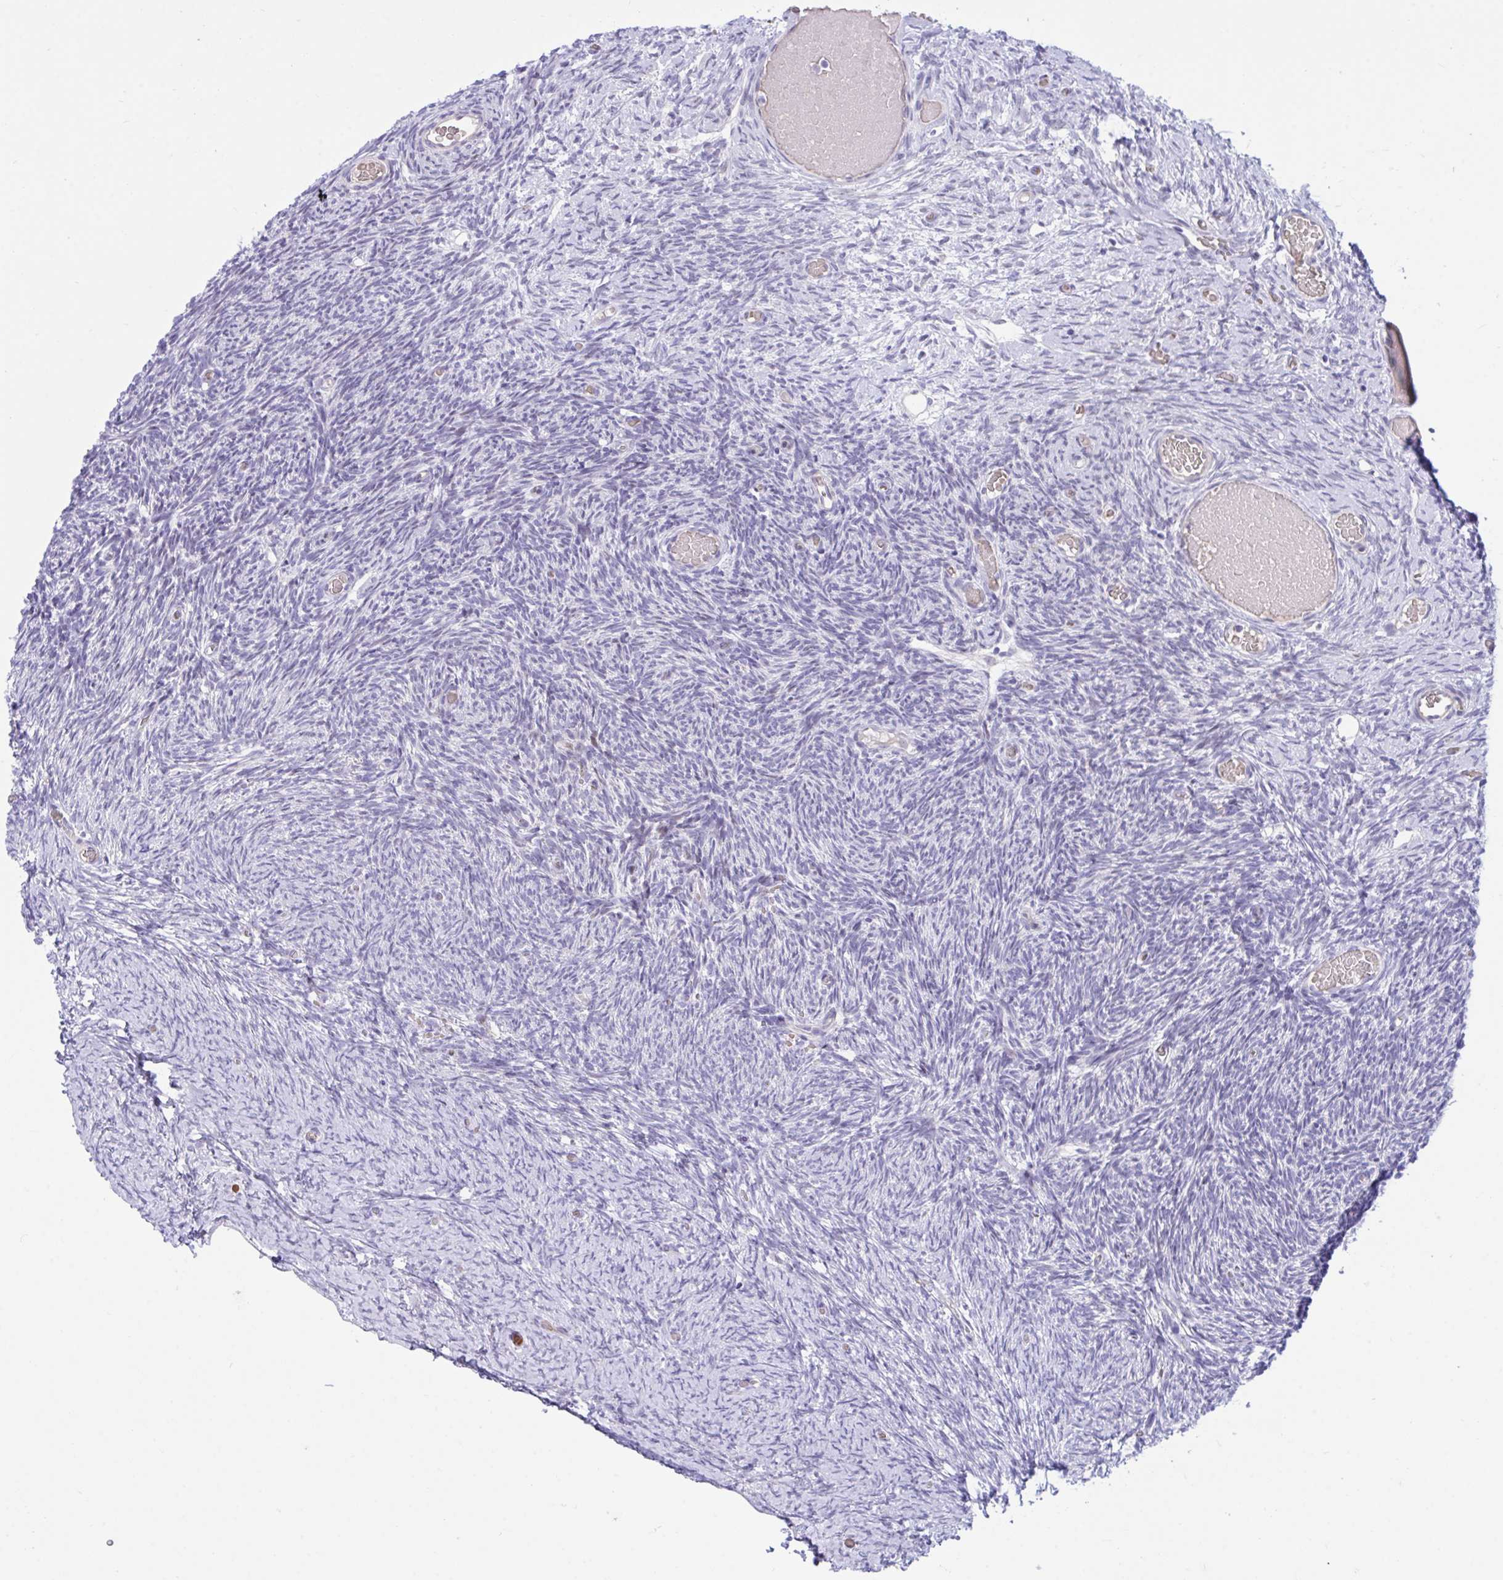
{"staining": {"intensity": "negative", "quantity": "none", "location": "none"}, "tissue": "ovary", "cell_type": "Follicle cells", "image_type": "normal", "snomed": [{"axis": "morphology", "description": "Normal tissue, NOS"}, {"axis": "topography", "description": "Ovary"}], "caption": "A photomicrograph of ovary stained for a protein displays no brown staining in follicle cells.", "gene": "CENPQ", "patient": {"sex": "female", "age": 39}}